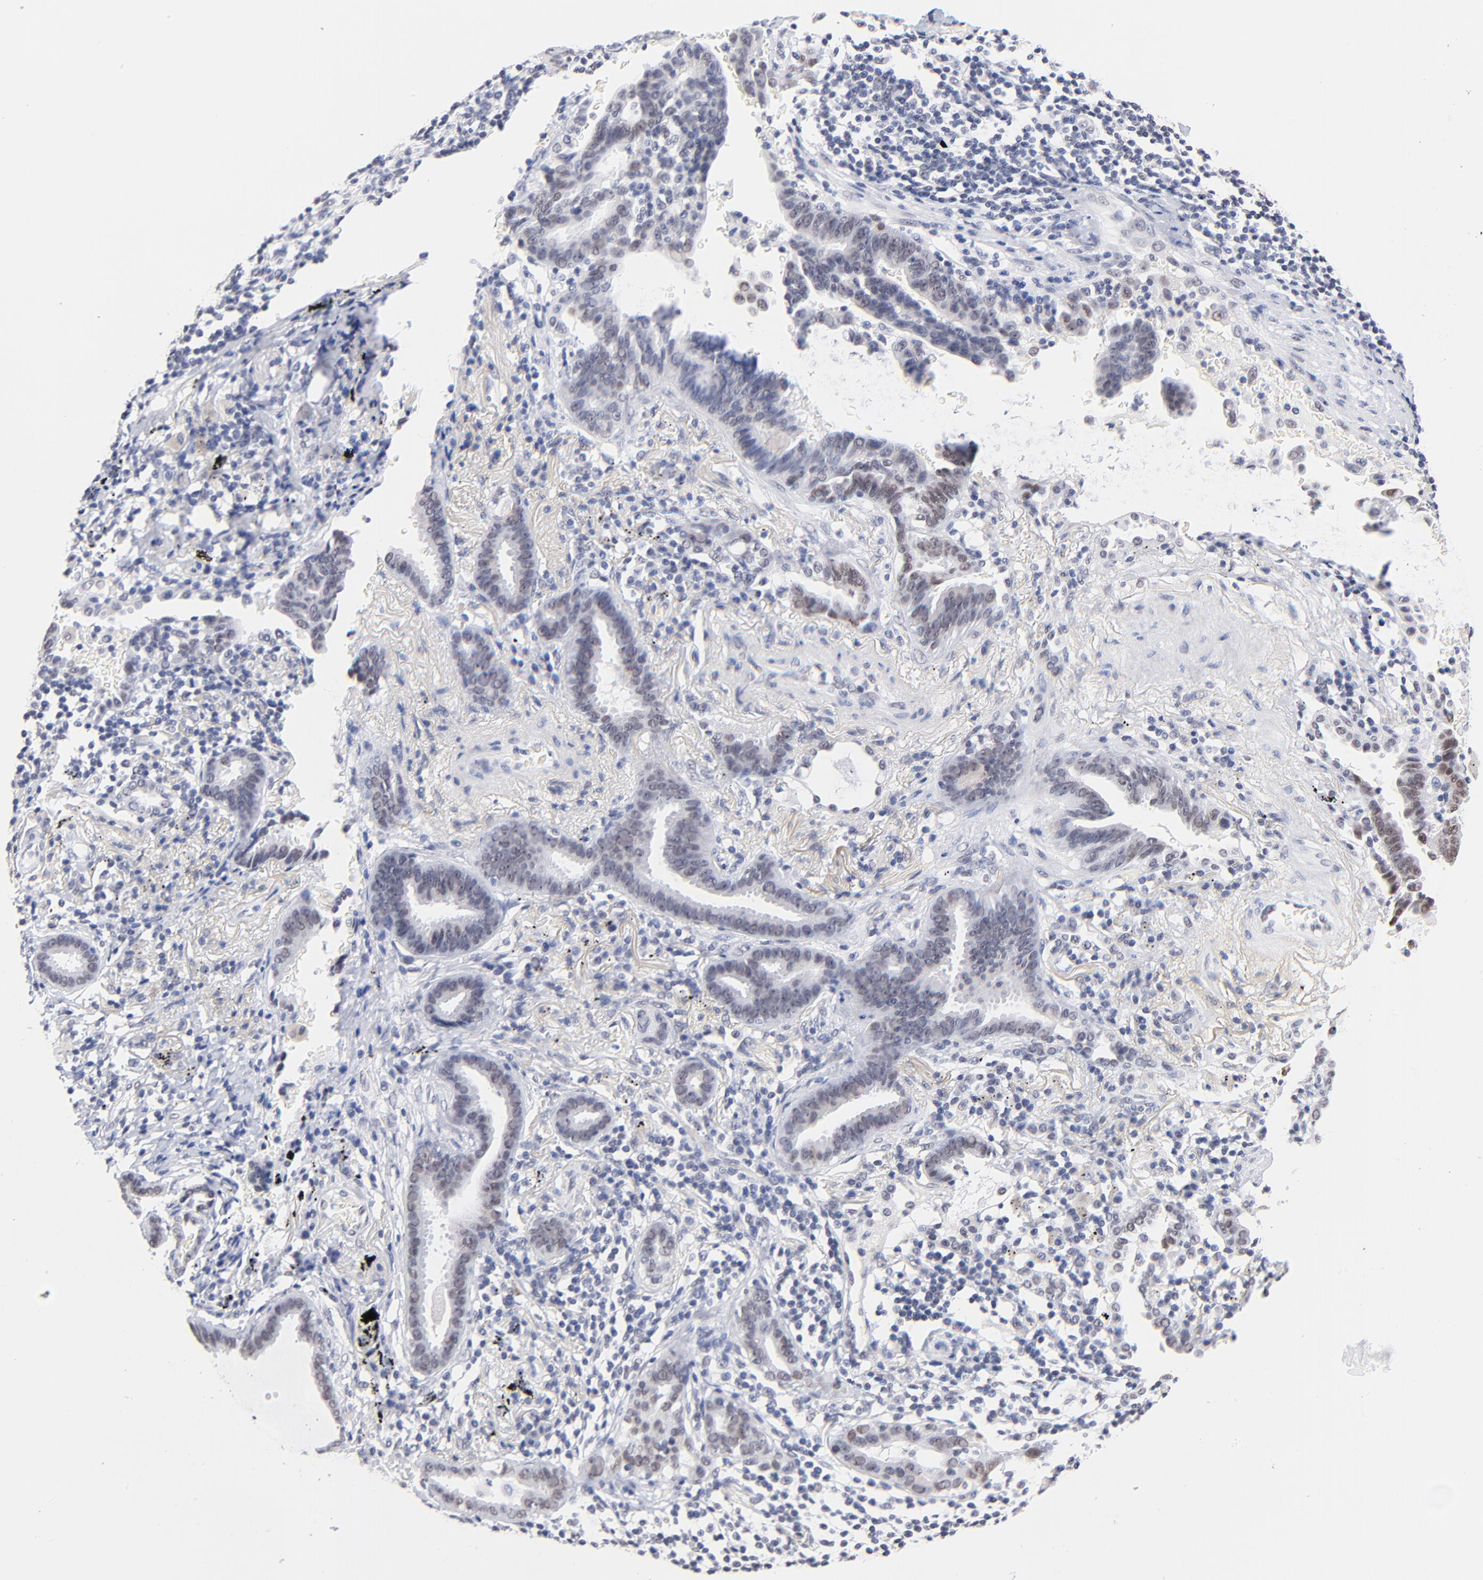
{"staining": {"intensity": "weak", "quantity": "<25%", "location": "nuclear"}, "tissue": "lung cancer", "cell_type": "Tumor cells", "image_type": "cancer", "snomed": [{"axis": "morphology", "description": "Adenocarcinoma, NOS"}, {"axis": "topography", "description": "Lung"}], "caption": "This is an IHC histopathology image of lung cancer. There is no staining in tumor cells.", "gene": "ZNF74", "patient": {"sex": "female", "age": 64}}